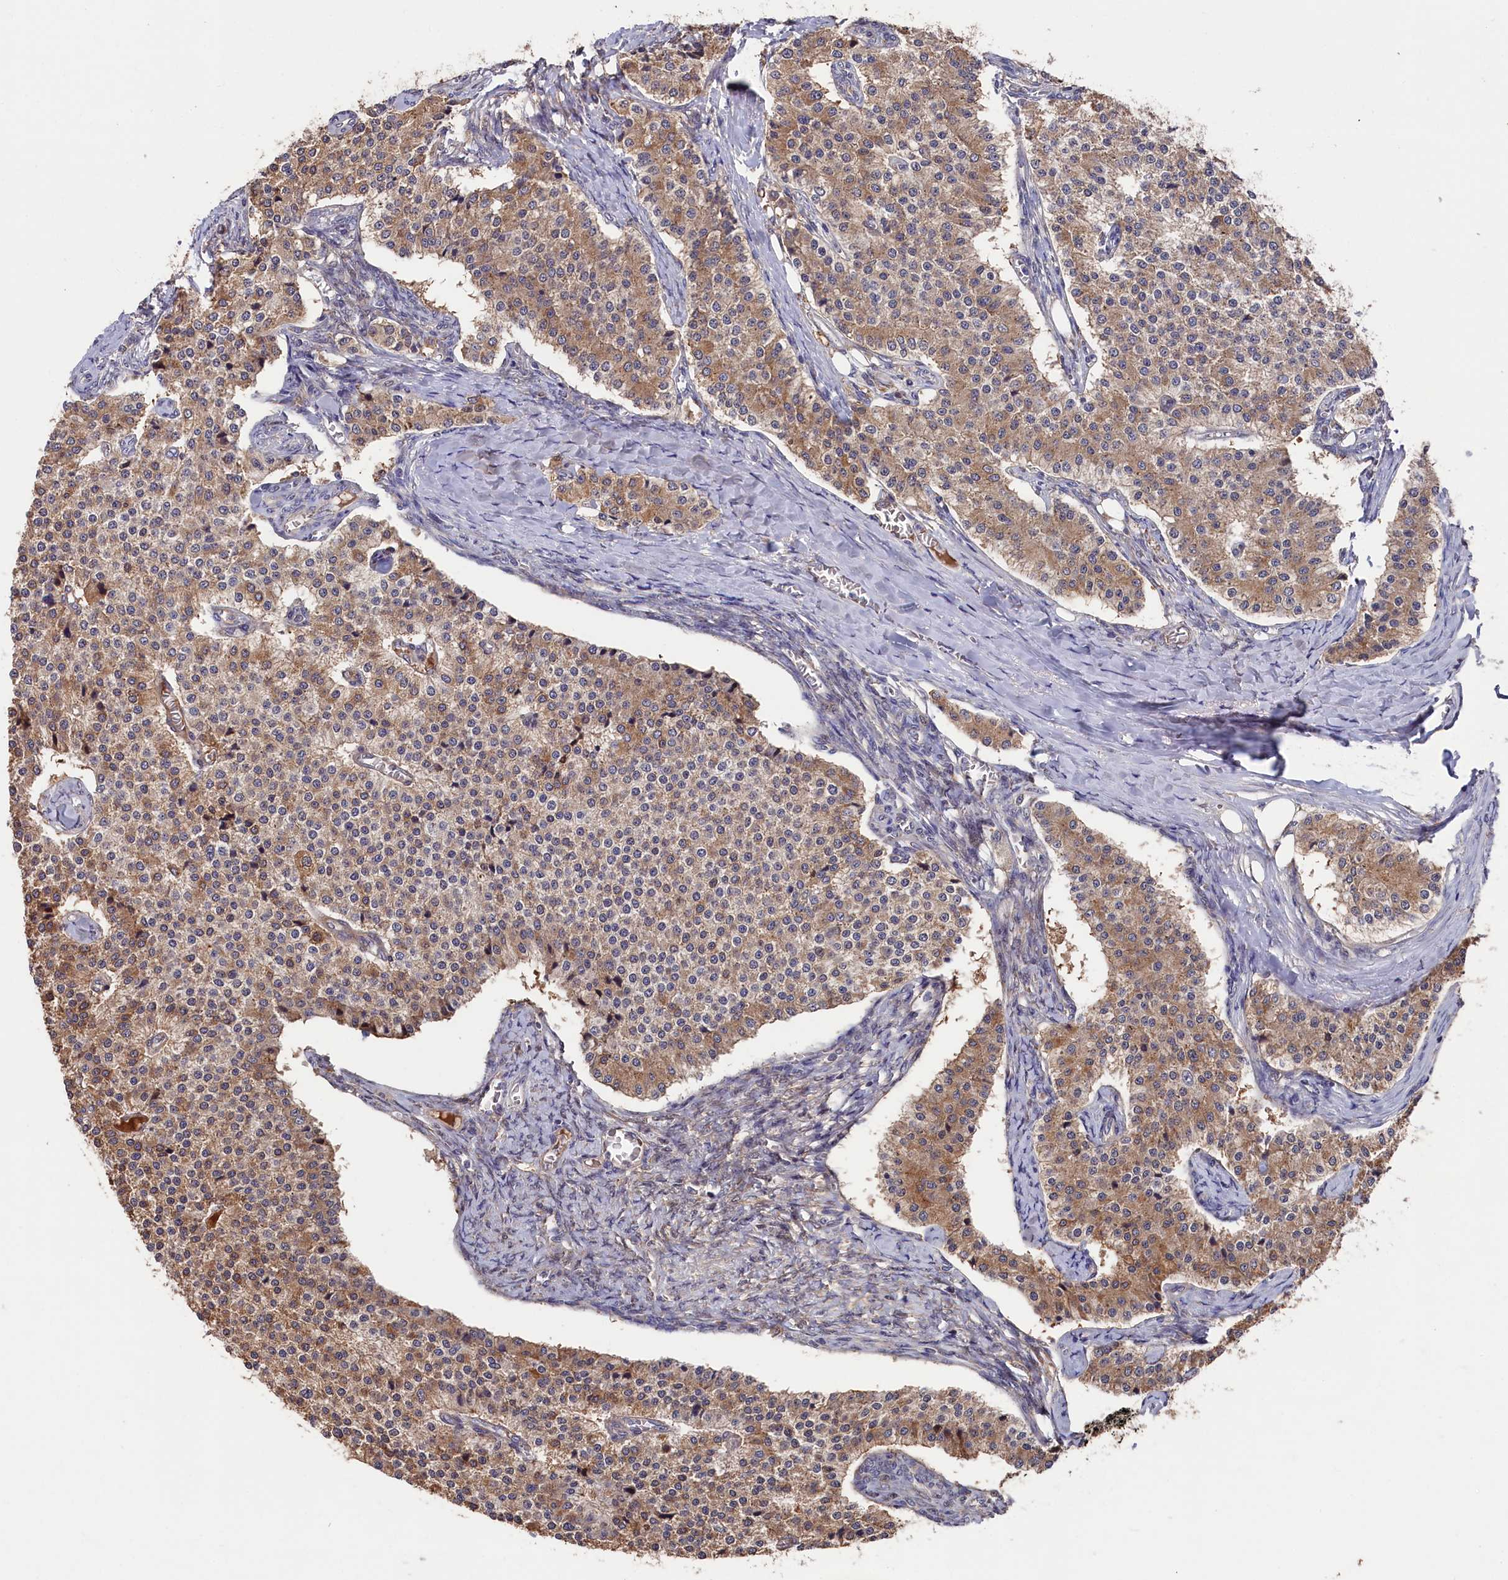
{"staining": {"intensity": "moderate", "quantity": ">75%", "location": "cytoplasmic/membranous"}, "tissue": "carcinoid", "cell_type": "Tumor cells", "image_type": "cancer", "snomed": [{"axis": "morphology", "description": "Carcinoid, malignant, NOS"}, {"axis": "topography", "description": "Colon"}], "caption": "Carcinoid stained for a protein (brown) shows moderate cytoplasmic/membranous positive positivity in about >75% of tumor cells.", "gene": "SLC12A4", "patient": {"sex": "female", "age": 52}}